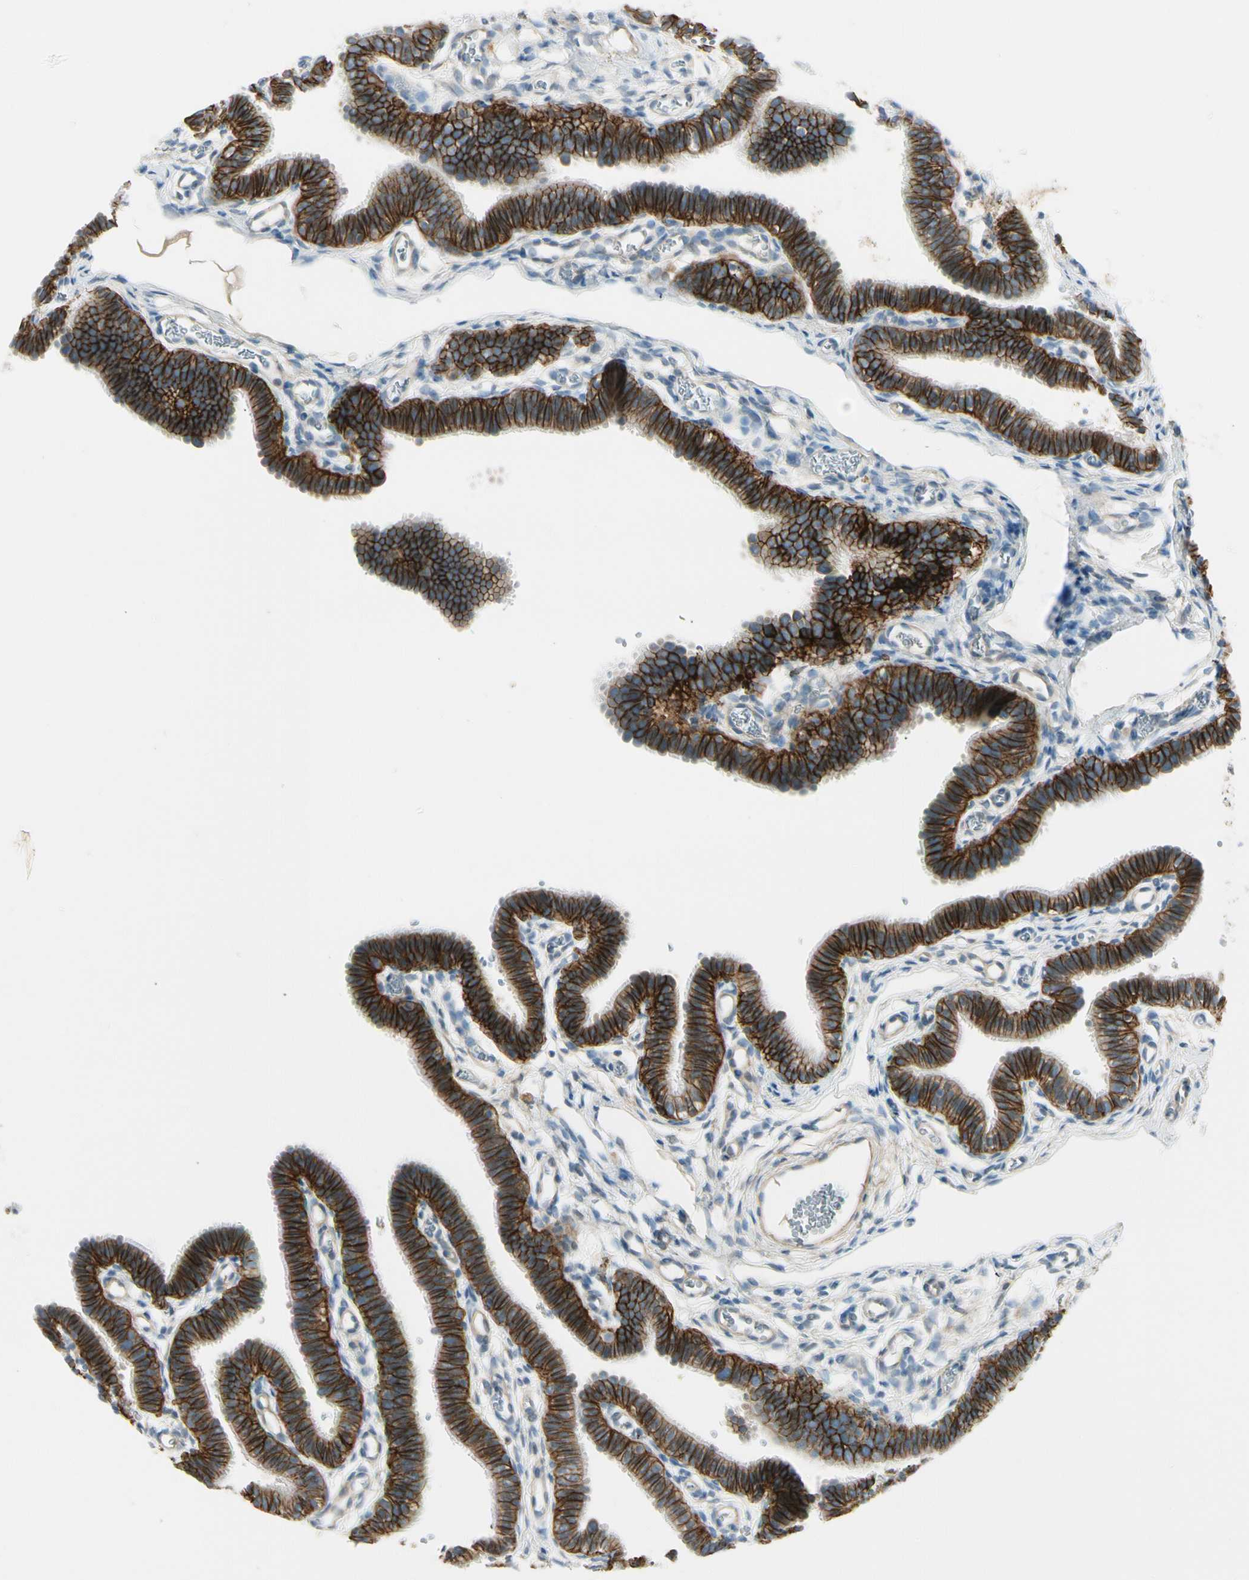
{"staining": {"intensity": "strong", "quantity": ">75%", "location": "cytoplasmic/membranous"}, "tissue": "fallopian tube", "cell_type": "Glandular cells", "image_type": "normal", "snomed": [{"axis": "morphology", "description": "Normal tissue, NOS"}, {"axis": "topography", "description": "Fallopian tube"}, {"axis": "topography", "description": "Placenta"}], "caption": "An image of human fallopian tube stained for a protein reveals strong cytoplasmic/membranous brown staining in glandular cells.", "gene": "ITGA3", "patient": {"sex": "female", "age": 34}}